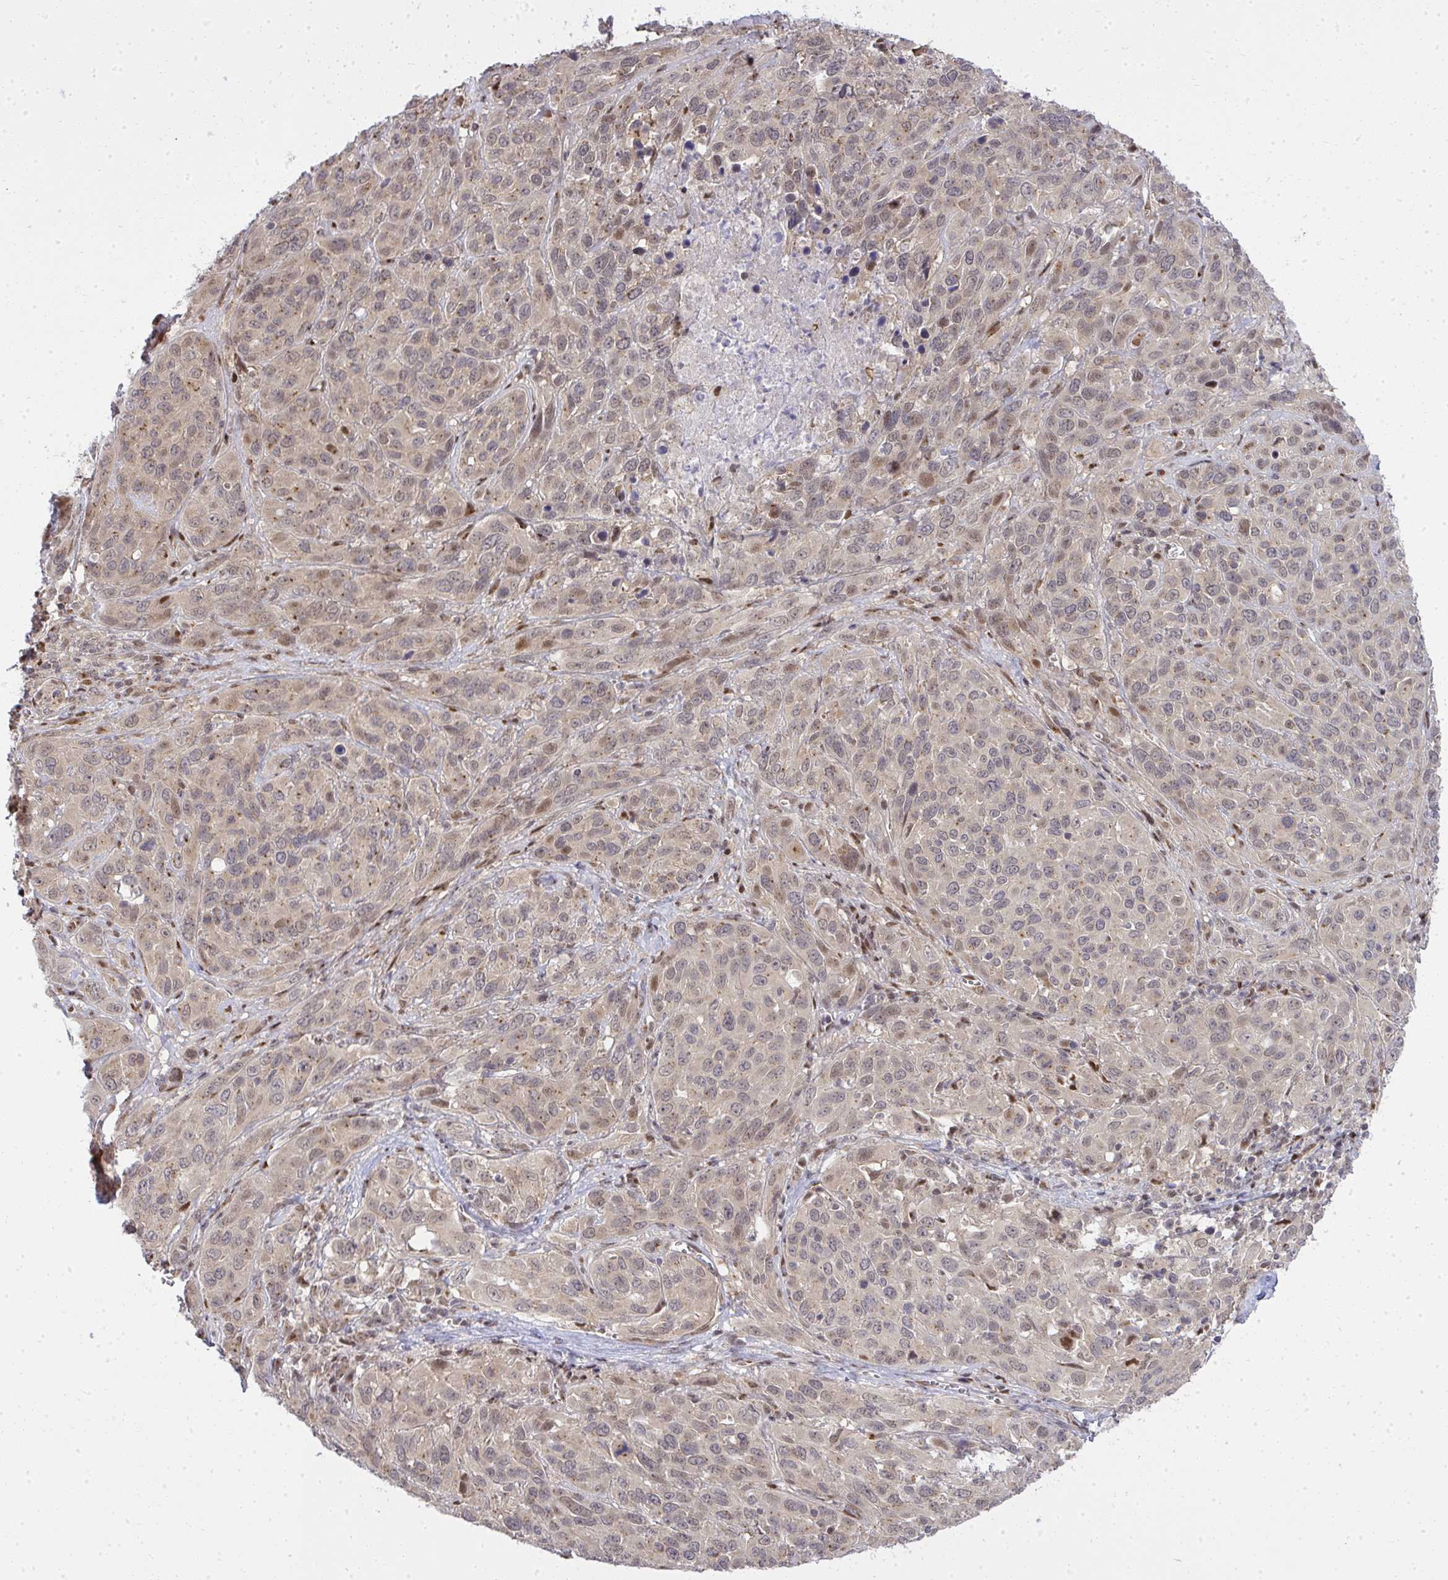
{"staining": {"intensity": "moderate", "quantity": "<25%", "location": "cytoplasmic/membranous,nuclear"}, "tissue": "cervical cancer", "cell_type": "Tumor cells", "image_type": "cancer", "snomed": [{"axis": "morphology", "description": "Normal tissue, NOS"}, {"axis": "morphology", "description": "Squamous cell carcinoma, NOS"}, {"axis": "topography", "description": "Cervix"}], "caption": "A high-resolution image shows immunohistochemistry staining of squamous cell carcinoma (cervical), which displays moderate cytoplasmic/membranous and nuclear expression in approximately <25% of tumor cells.", "gene": "PIGY", "patient": {"sex": "female", "age": 51}}